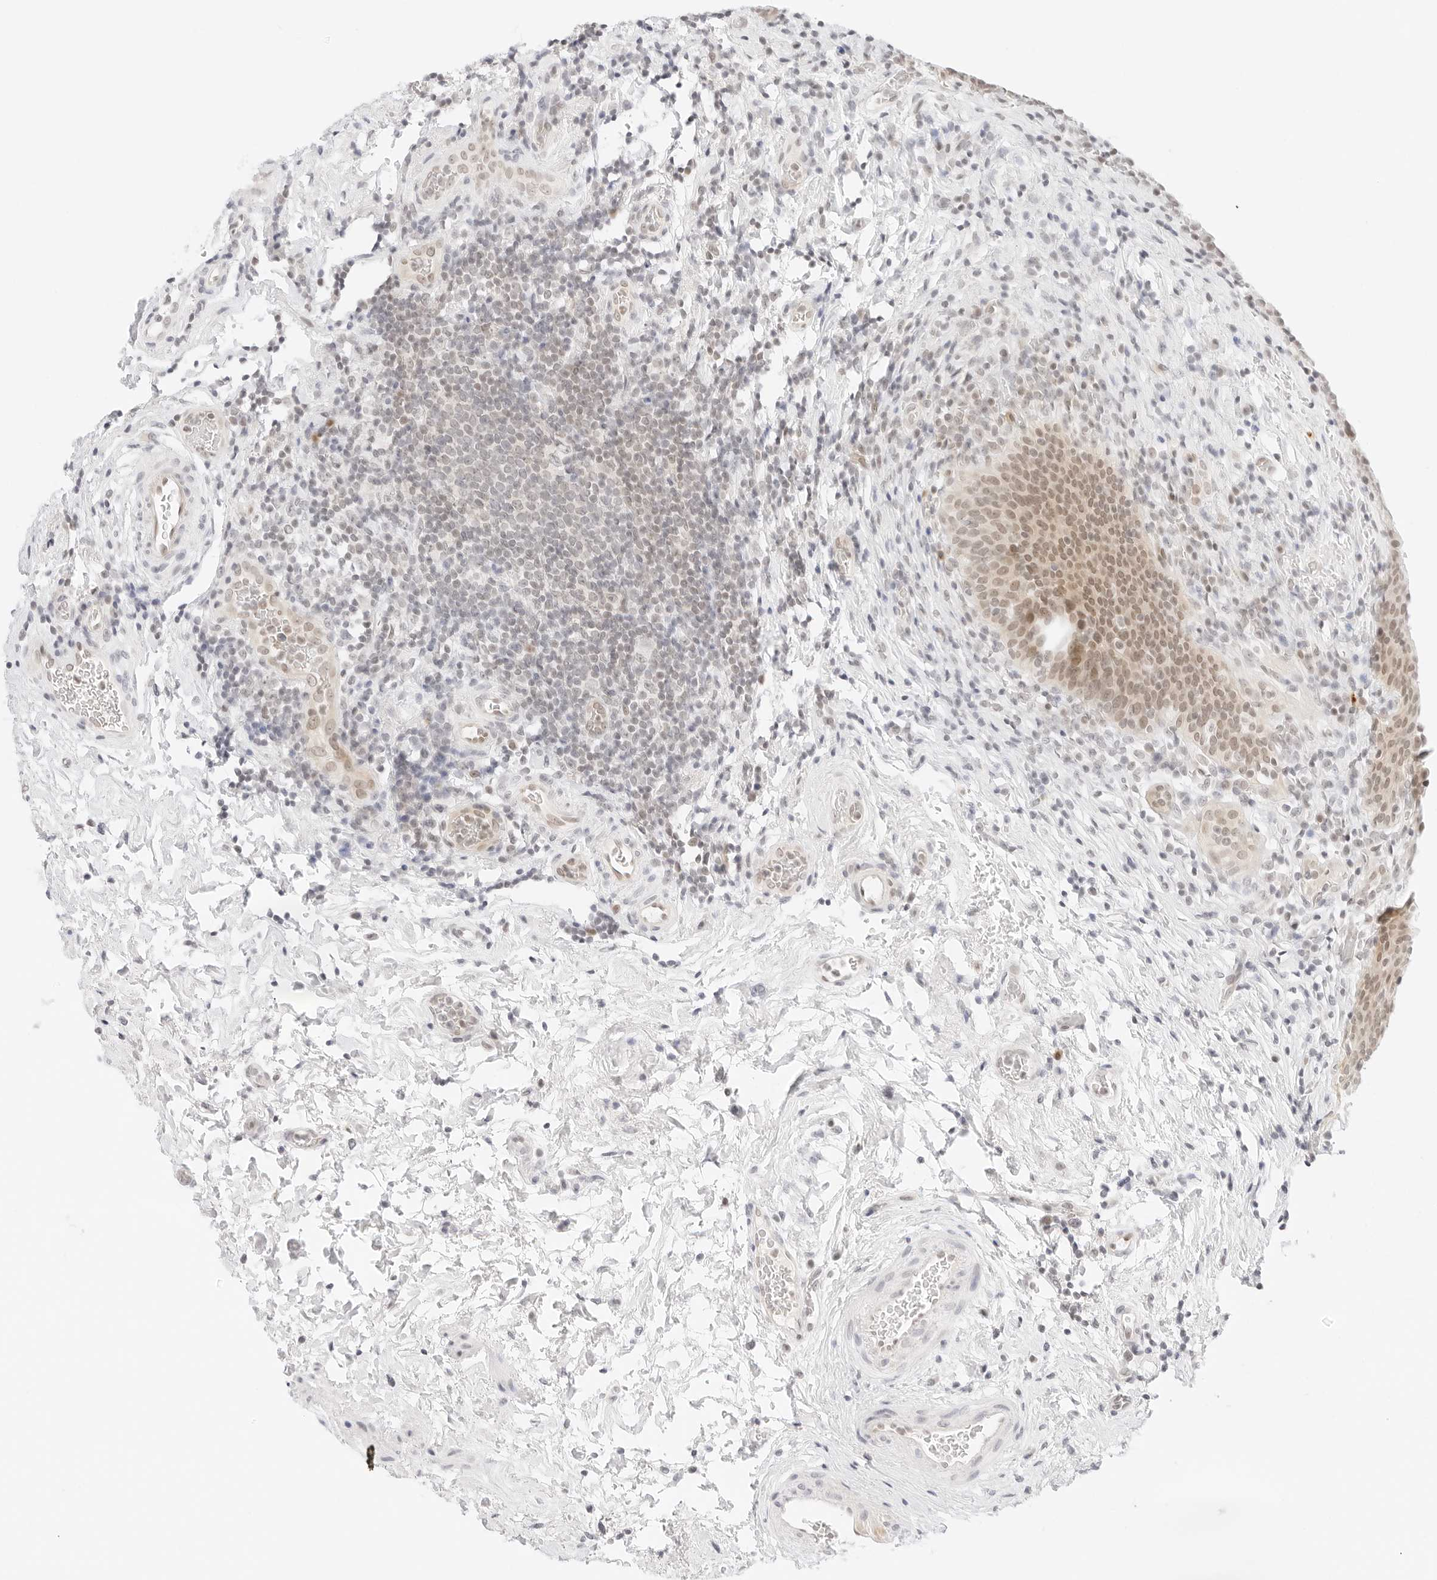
{"staining": {"intensity": "moderate", "quantity": ">75%", "location": "cytoplasmic/membranous,nuclear"}, "tissue": "urinary bladder", "cell_type": "Urothelial cells", "image_type": "normal", "snomed": [{"axis": "morphology", "description": "Normal tissue, NOS"}, {"axis": "topography", "description": "Urinary bladder"}], "caption": "High-magnification brightfield microscopy of benign urinary bladder stained with DAB (brown) and counterstained with hematoxylin (blue). urothelial cells exhibit moderate cytoplasmic/membranous,nuclear staining is seen in approximately>75% of cells.", "gene": "POLR3C", "patient": {"sex": "male", "age": 83}}